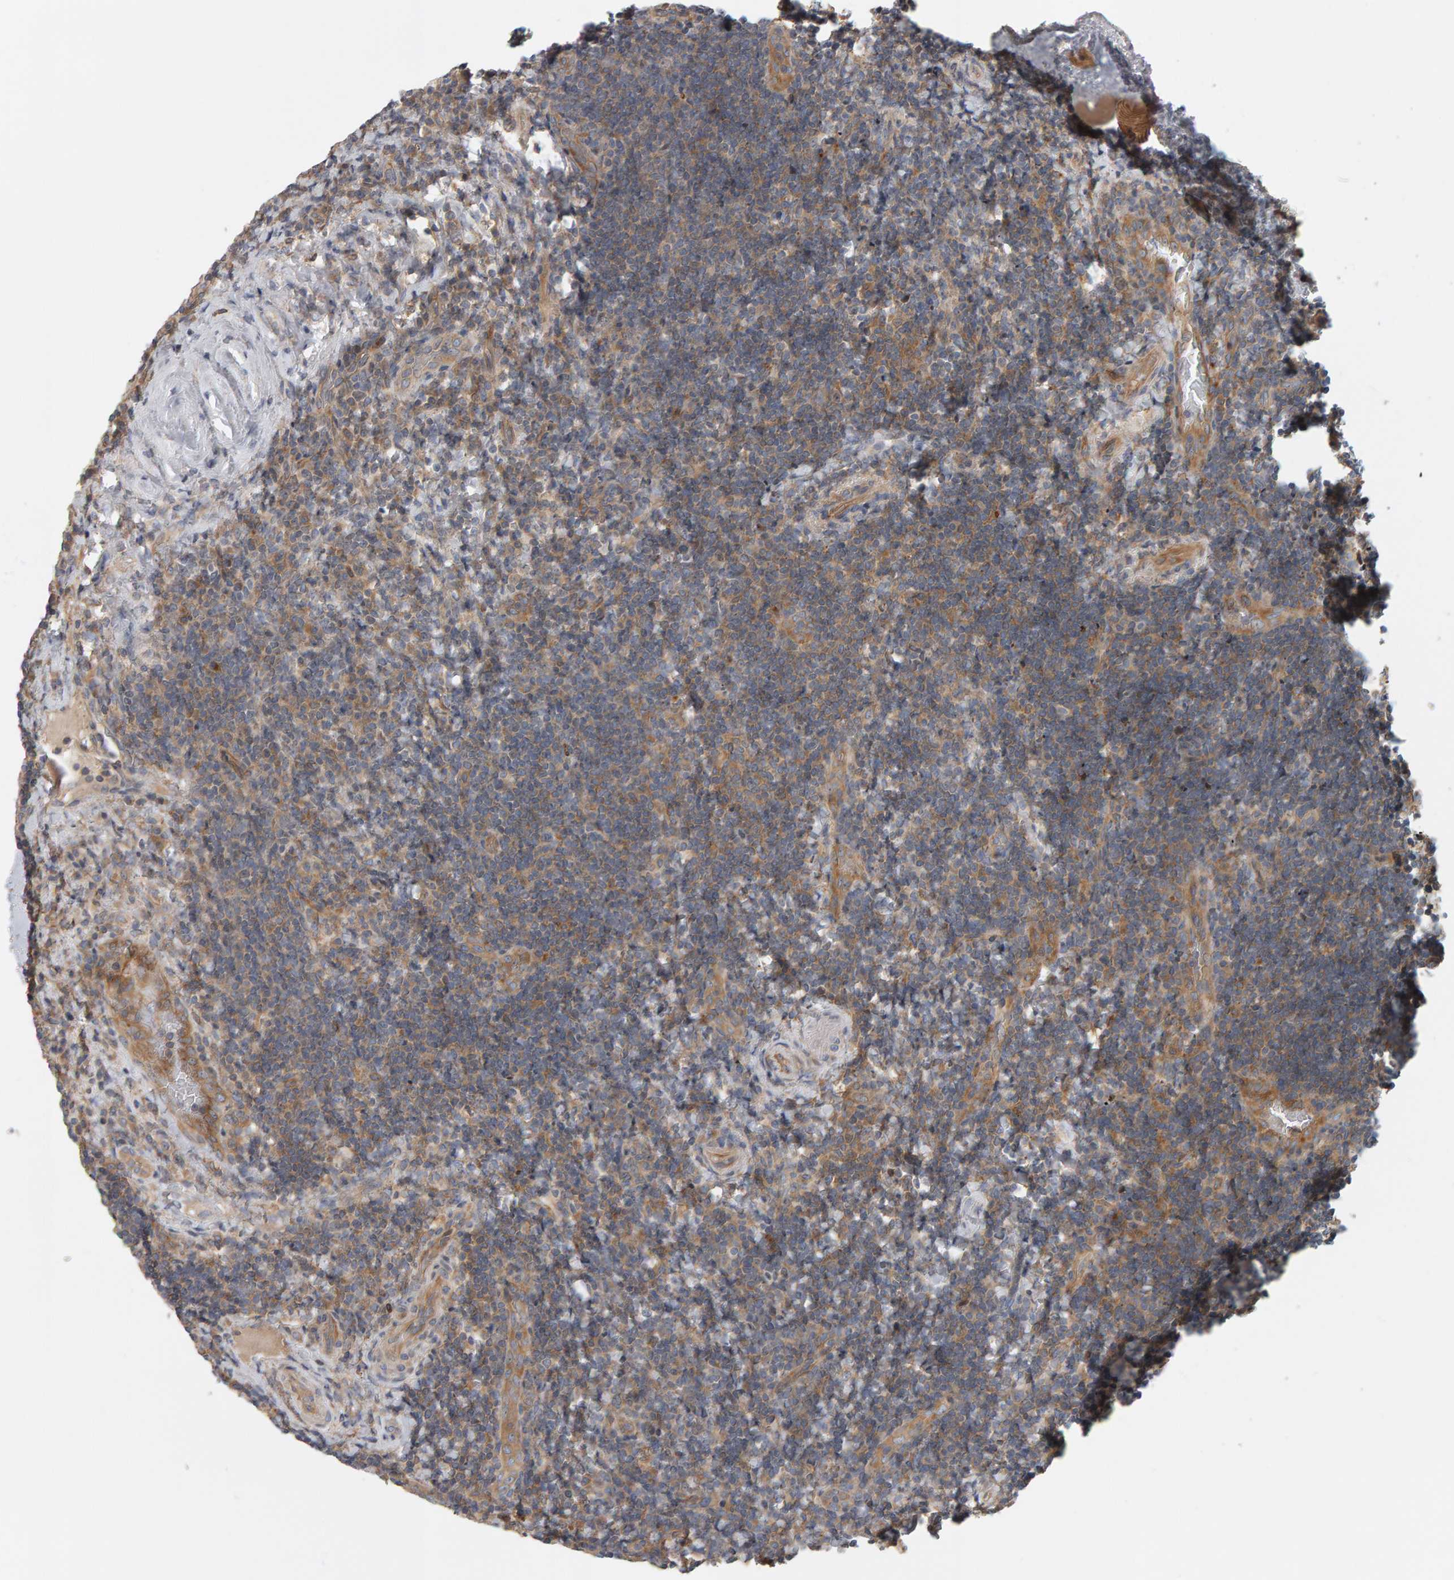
{"staining": {"intensity": "weak", "quantity": ">75%", "location": "cytoplasmic/membranous"}, "tissue": "lymphoma", "cell_type": "Tumor cells", "image_type": "cancer", "snomed": [{"axis": "morphology", "description": "Malignant lymphoma, non-Hodgkin's type, High grade"}, {"axis": "topography", "description": "Tonsil"}], "caption": "Protein expression analysis of human malignant lymphoma, non-Hodgkin's type (high-grade) reveals weak cytoplasmic/membranous positivity in about >75% of tumor cells.", "gene": "C9orf72", "patient": {"sex": "female", "age": 36}}